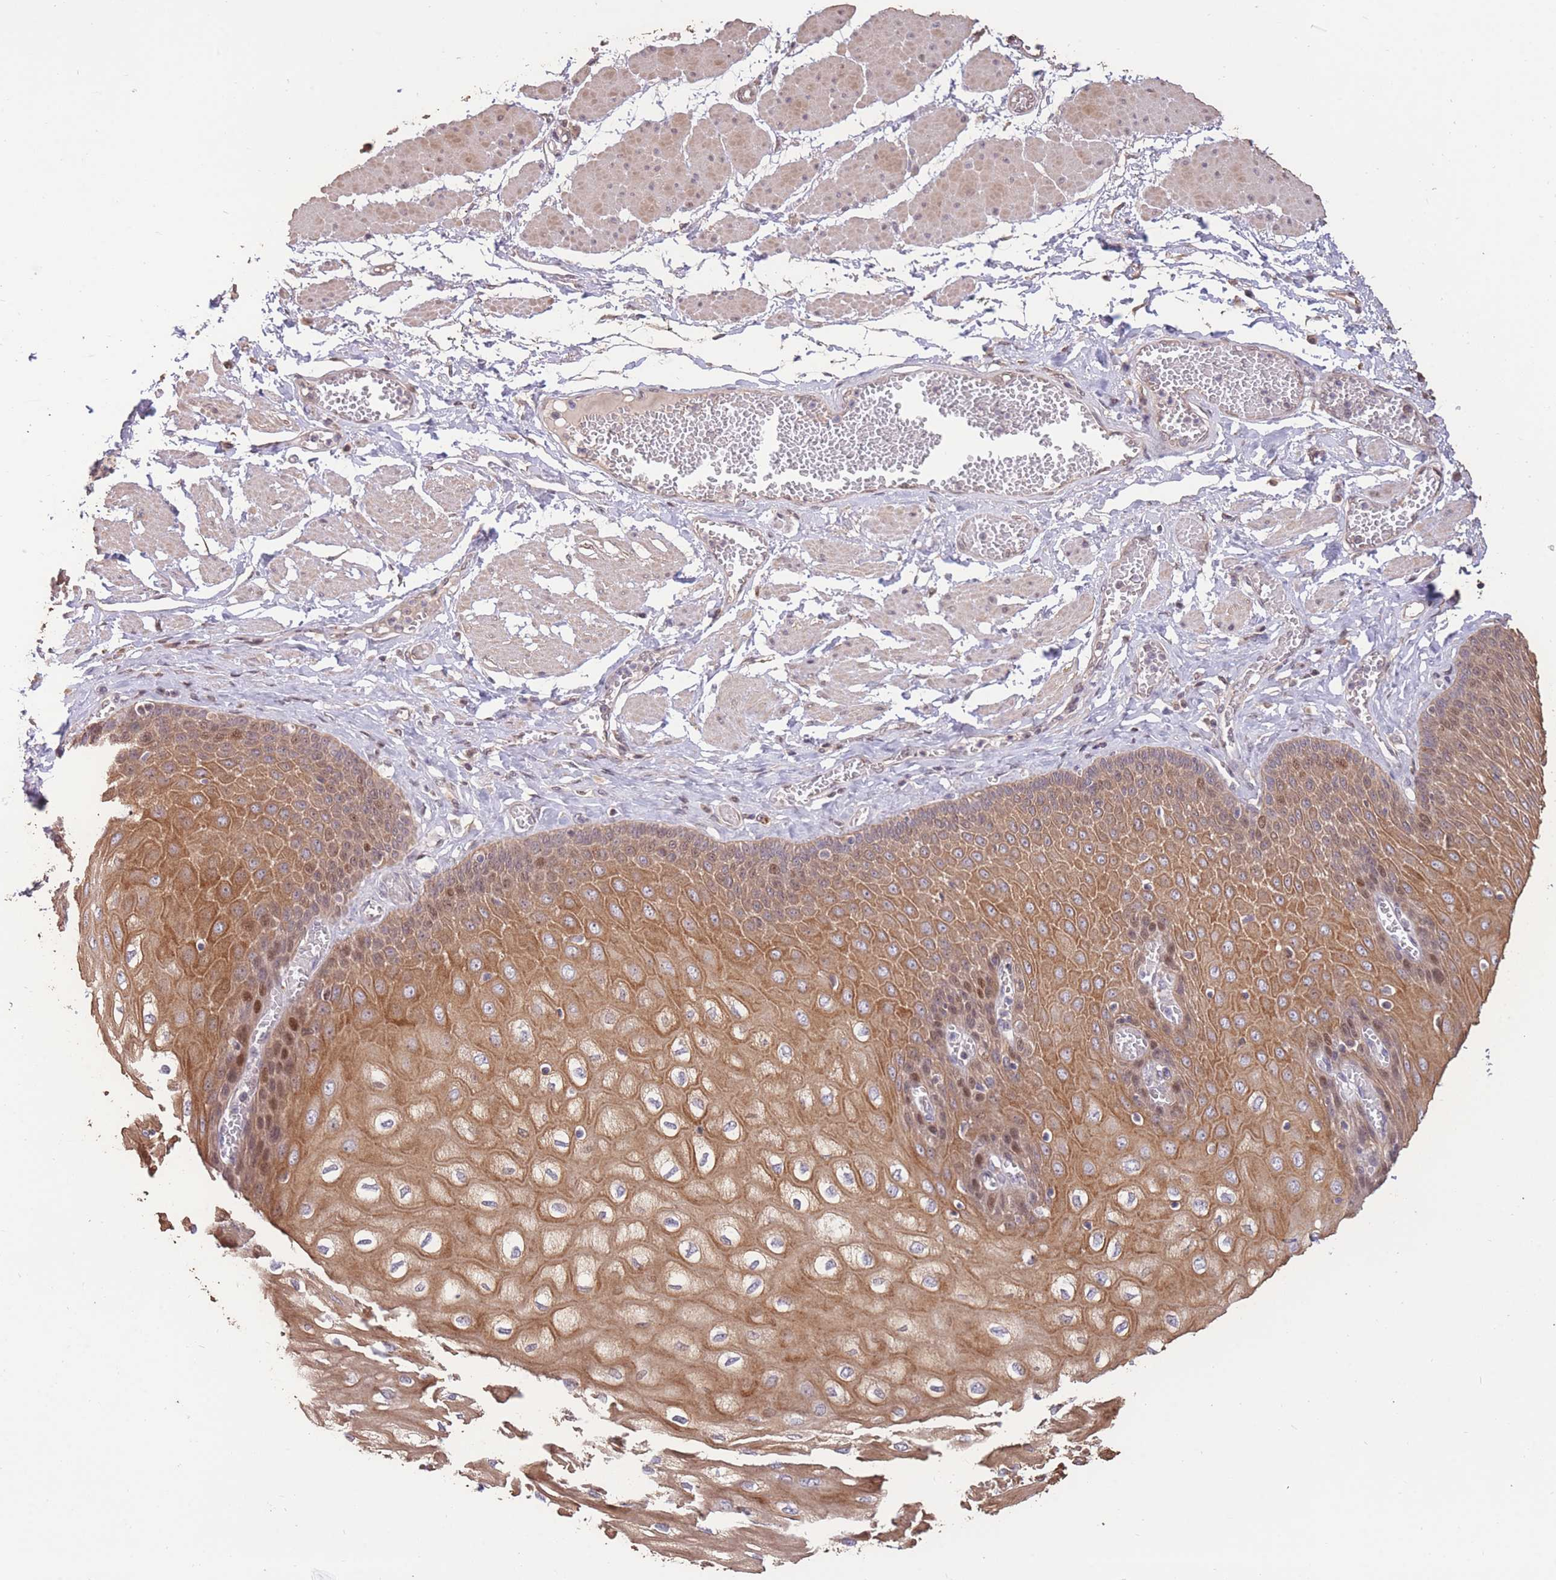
{"staining": {"intensity": "moderate", "quantity": ">75%", "location": "cytoplasmic/membranous,nuclear"}, "tissue": "esophagus", "cell_type": "Squamous epithelial cells", "image_type": "normal", "snomed": [{"axis": "morphology", "description": "Normal tissue, NOS"}, {"axis": "topography", "description": "Esophagus"}], "caption": "Protein expression analysis of normal human esophagus reveals moderate cytoplasmic/membranous,nuclear positivity in approximately >75% of squamous epithelial cells. Immunohistochemistry stains the protein in brown and the nuclei are stained blue.", "gene": "RGS14", "patient": {"sex": "male", "age": 60}}